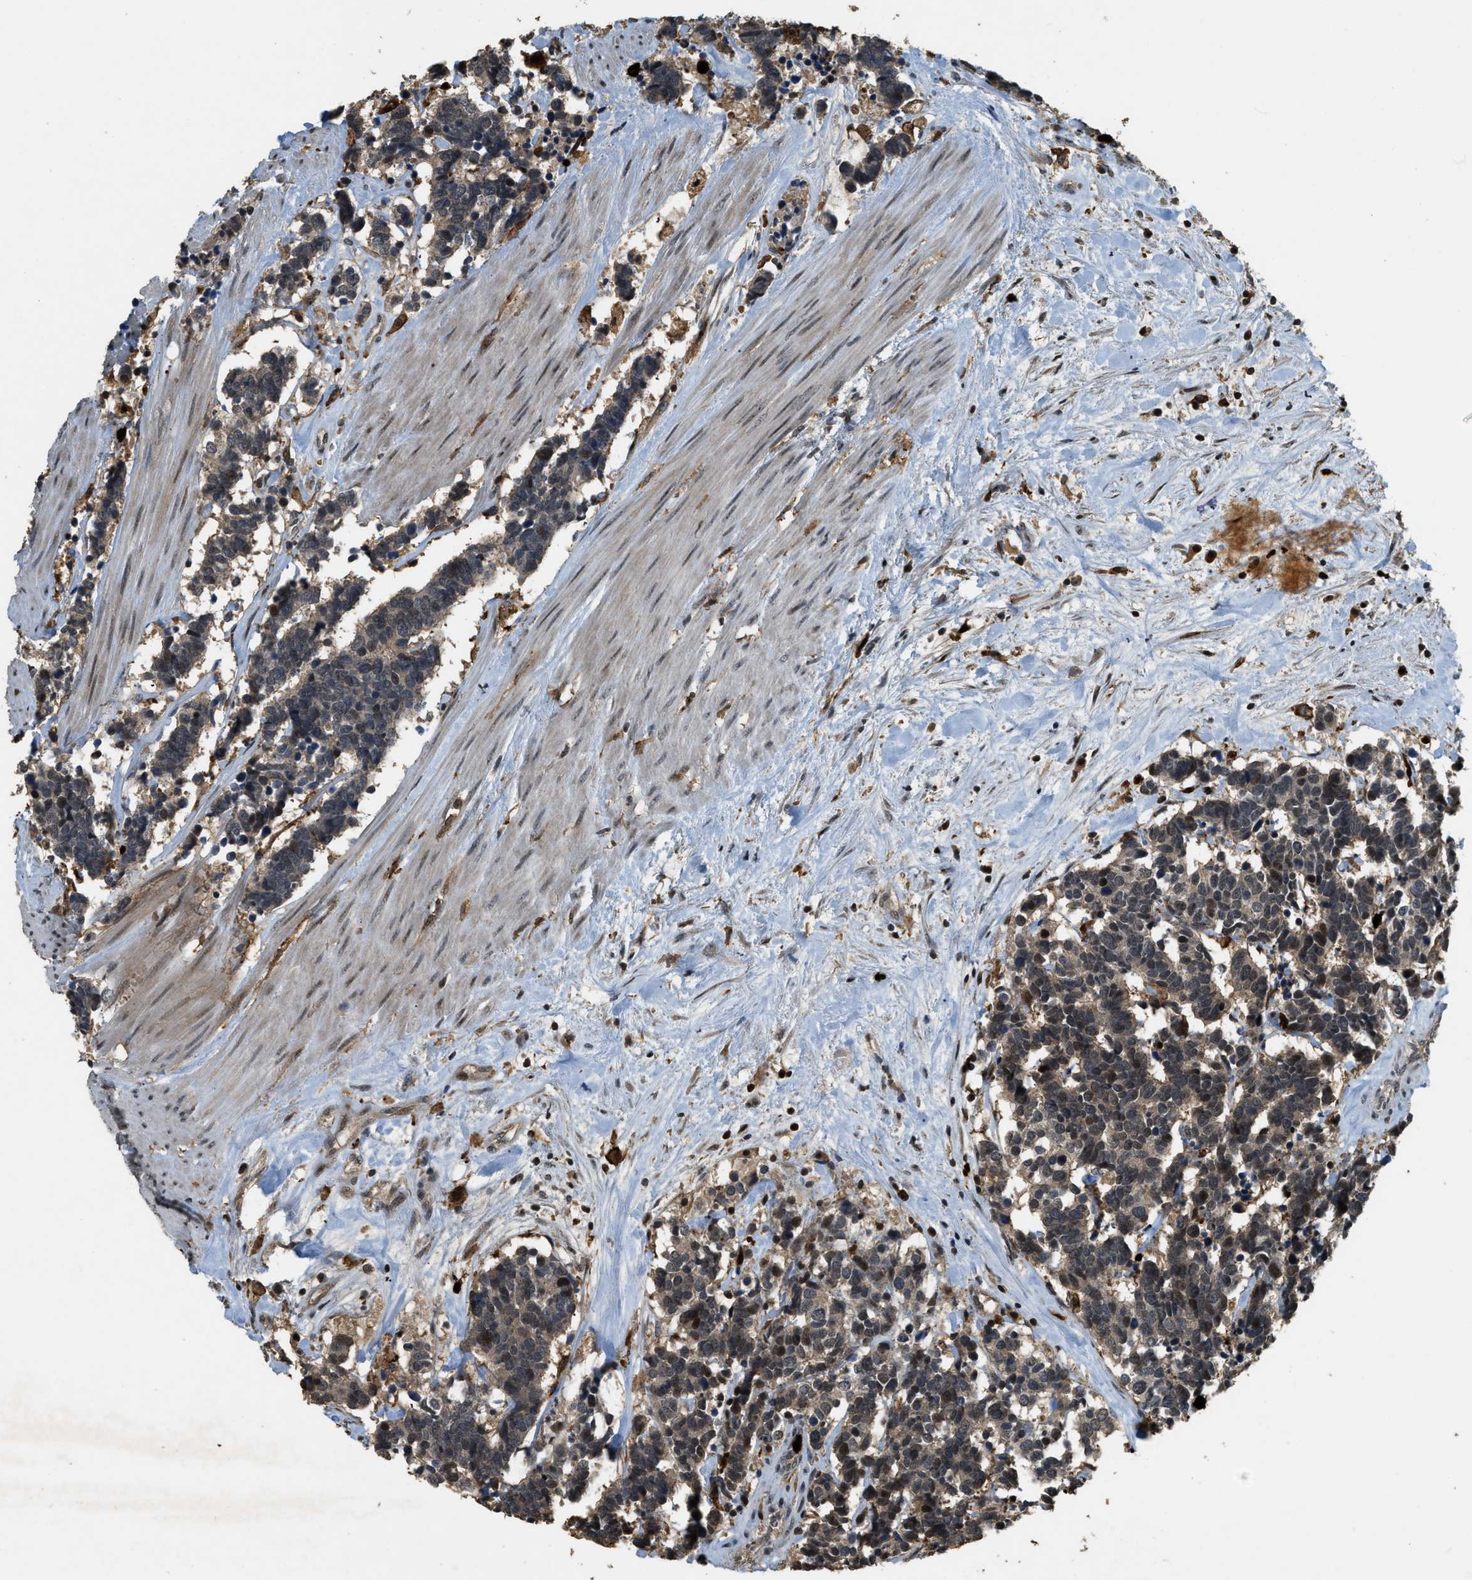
{"staining": {"intensity": "weak", "quantity": ">75%", "location": "cytoplasmic/membranous"}, "tissue": "carcinoid", "cell_type": "Tumor cells", "image_type": "cancer", "snomed": [{"axis": "morphology", "description": "Carcinoma, NOS"}, {"axis": "morphology", "description": "Carcinoid, malignant, NOS"}, {"axis": "topography", "description": "Urinary bladder"}], "caption": "Immunohistochemistry (IHC) photomicrograph of neoplastic tissue: carcinoid stained using immunohistochemistry reveals low levels of weak protein expression localized specifically in the cytoplasmic/membranous of tumor cells, appearing as a cytoplasmic/membranous brown color.", "gene": "RNF141", "patient": {"sex": "male", "age": 57}}